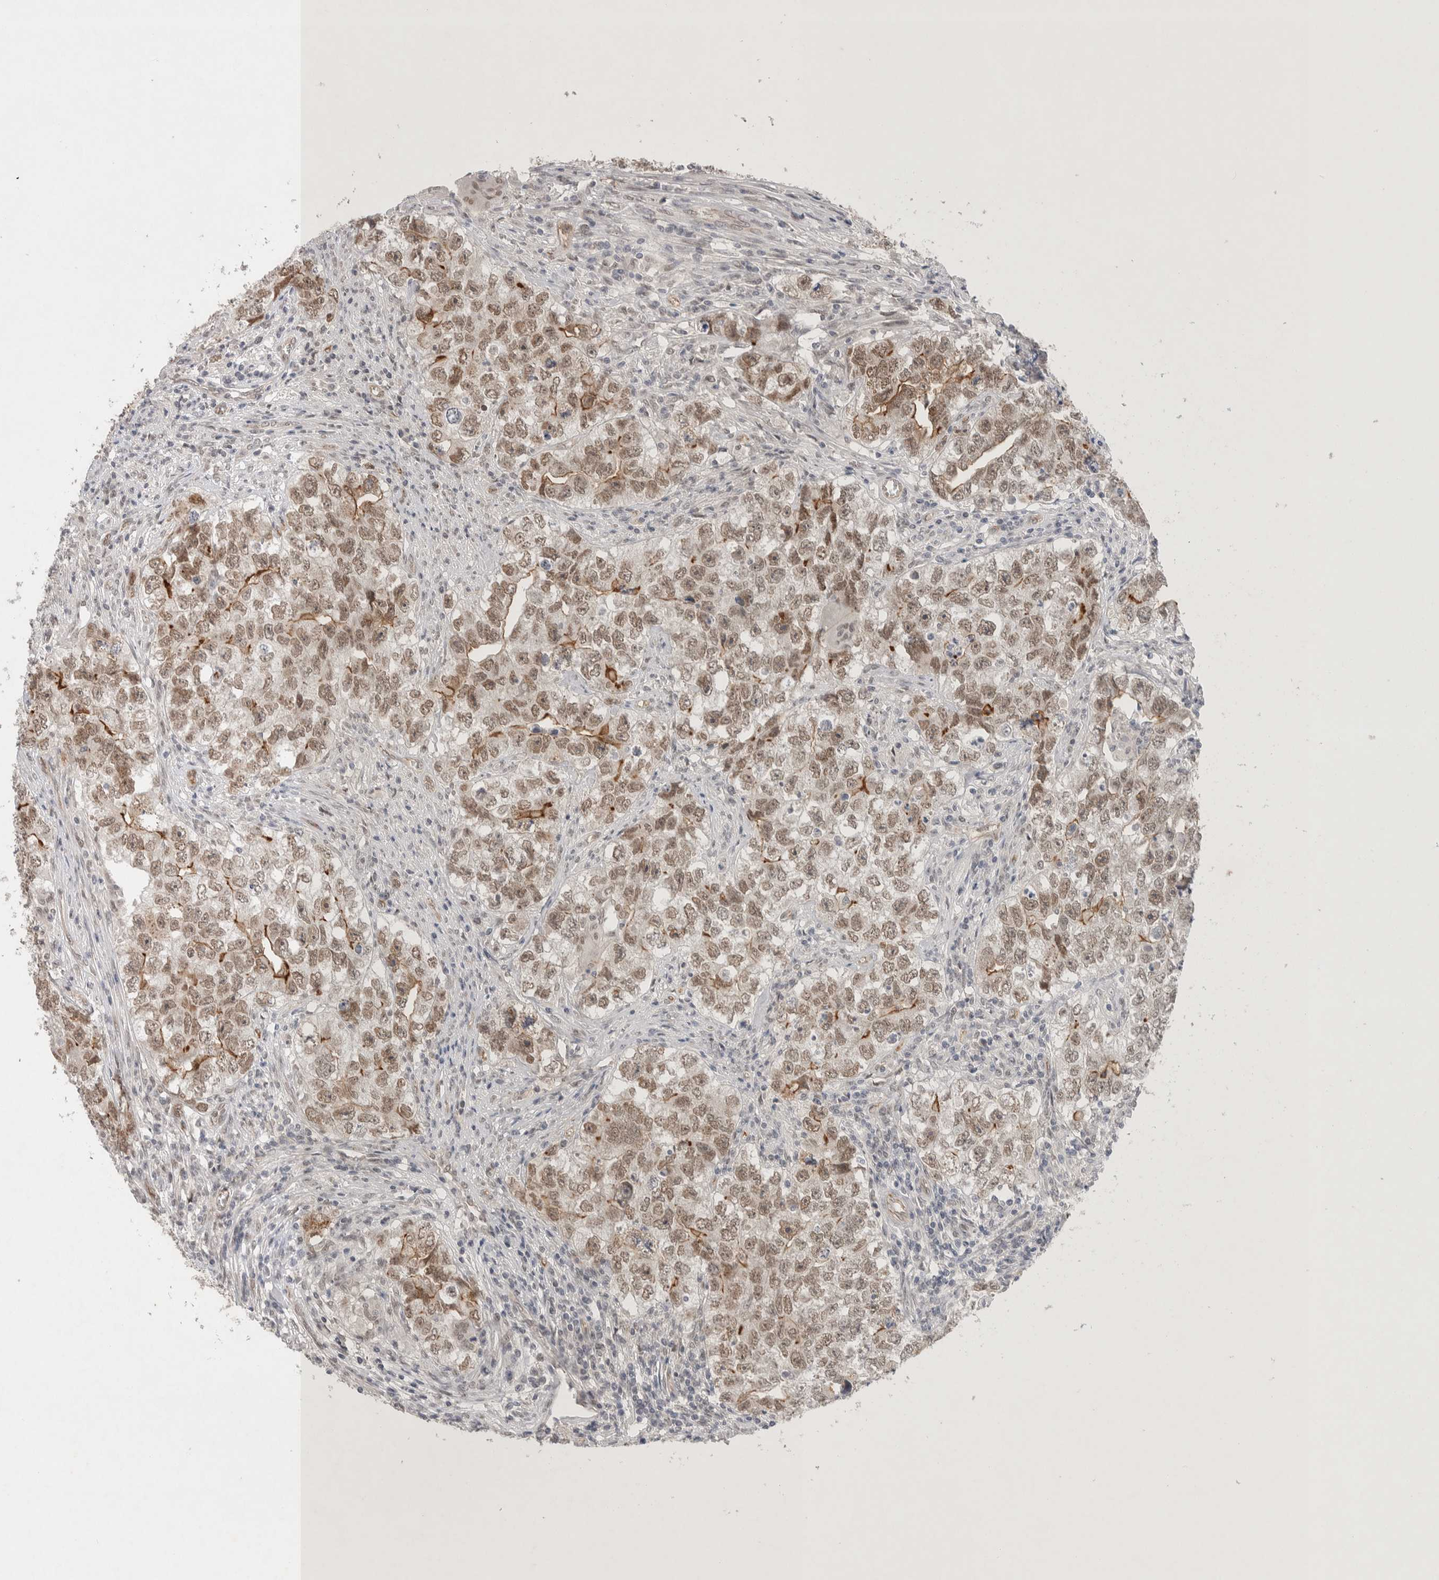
{"staining": {"intensity": "weak", "quantity": ">75%", "location": "nuclear"}, "tissue": "testis cancer", "cell_type": "Tumor cells", "image_type": "cancer", "snomed": [{"axis": "morphology", "description": "Seminoma, NOS"}, {"axis": "morphology", "description": "Carcinoma, Embryonal, NOS"}, {"axis": "topography", "description": "Testis"}], "caption": "High-magnification brightfield microscopy of embryonal carcinoma (testis) stained with DAB (brown) and counterstained with hematoxylin (blue). tumor cells exhibit weak nuclear staining is present in about>75% of cells.", "gene": "ZNF704", "patient": {"sex": "male", "age": 43}}